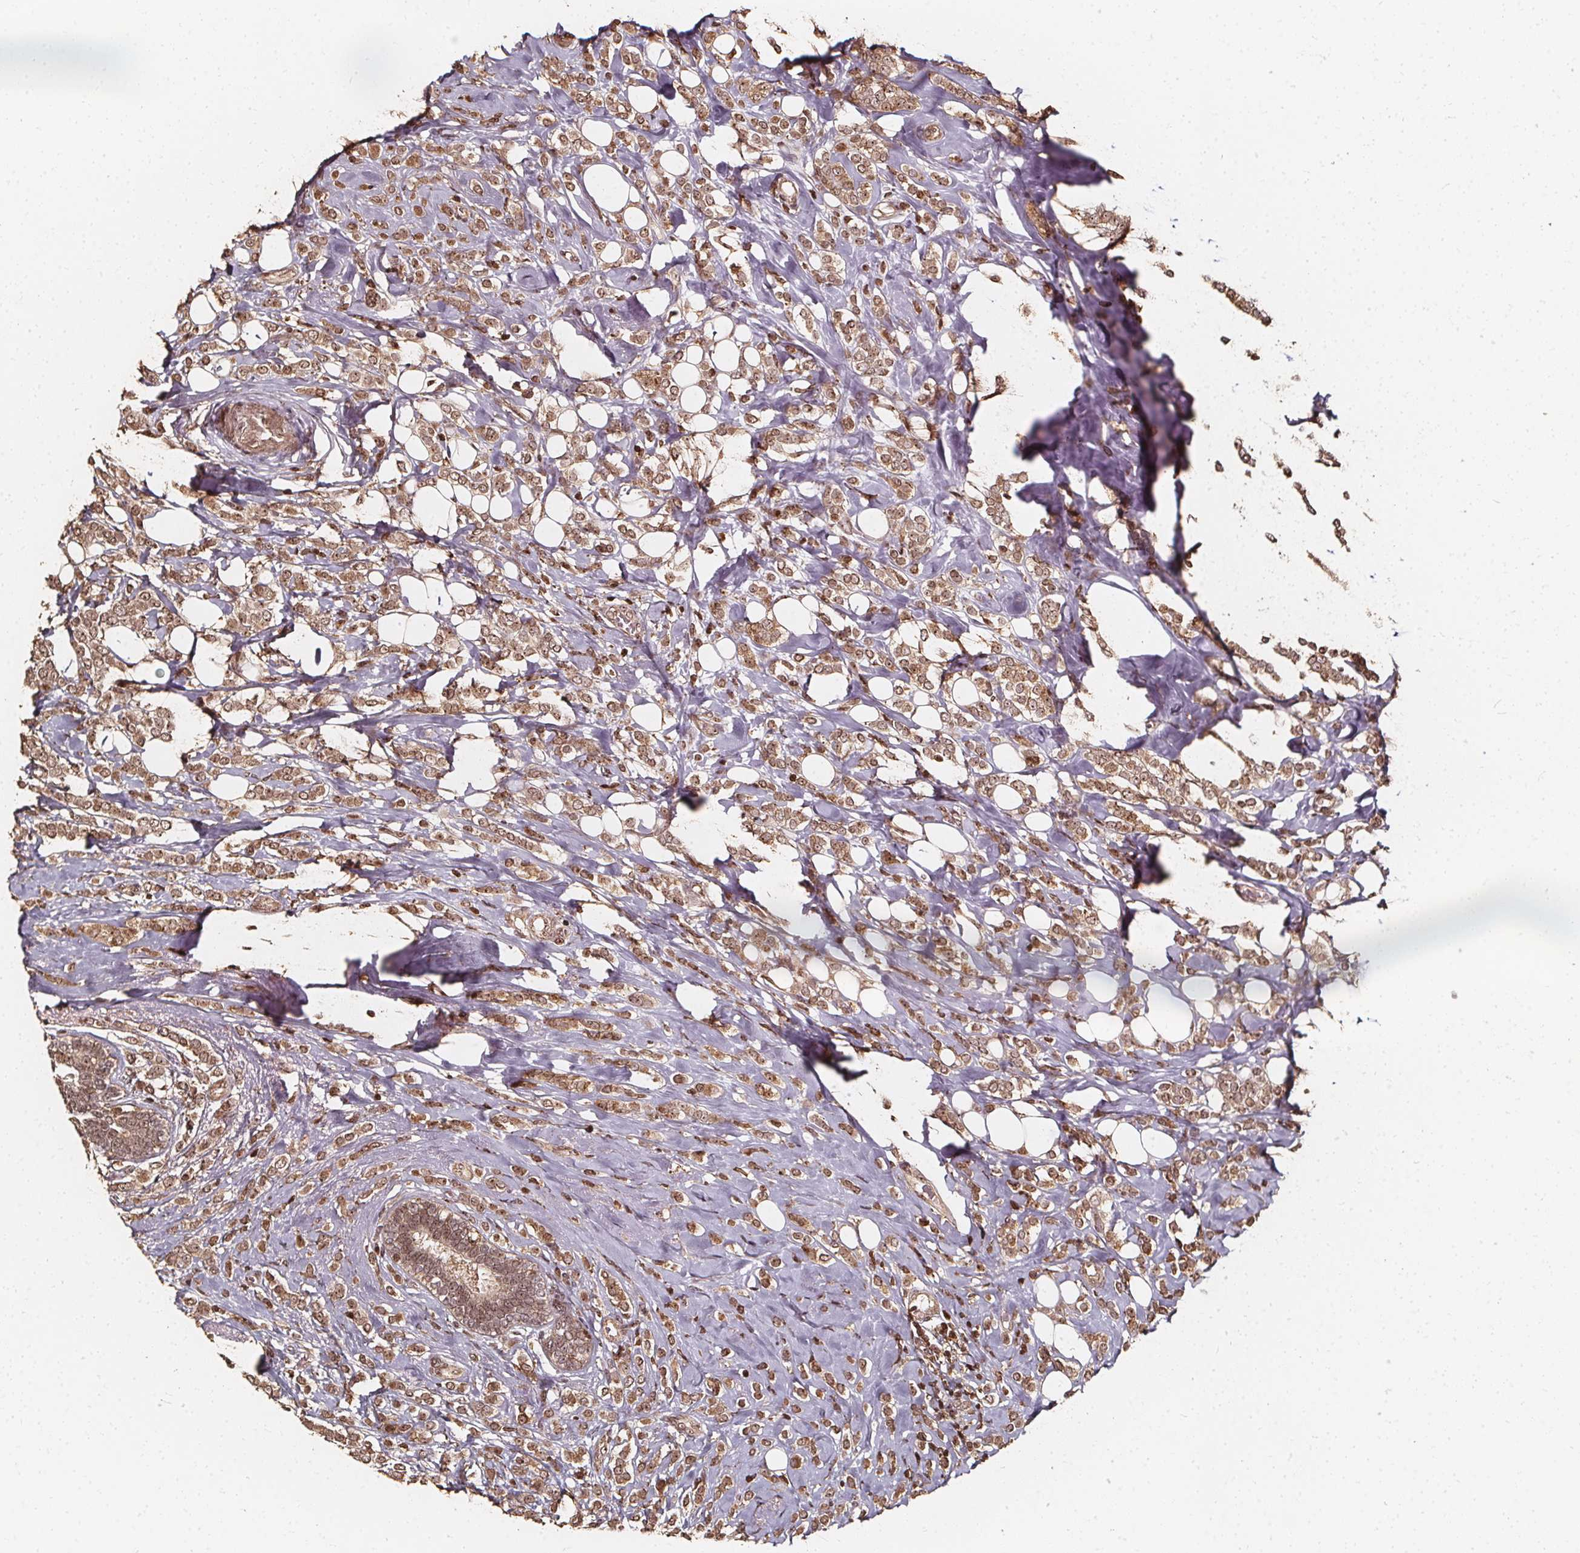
{"staining": {"intensity": "moderate", "quantity": ">75%", "location": "cytoplasmic/membranous,nuclear"}, "tissue": "breast cancer", "cell_type": "Tumor cells", "image_type": "cancer", "snomed": [{"axis": "morphology", "description": "Lobular carcinoma"}, {"axis": "topography", "description": "Breast"}], "caption": "Breast lobular carcinoma stained with DAB immunohistochemistry exhibits medium levels of moderate cytoplasmic/membranous and nuclear expression in approximately >75% of tumor cells.", "gene": "EXOSC9", "patient": {"sex": "female", "age": 49}}